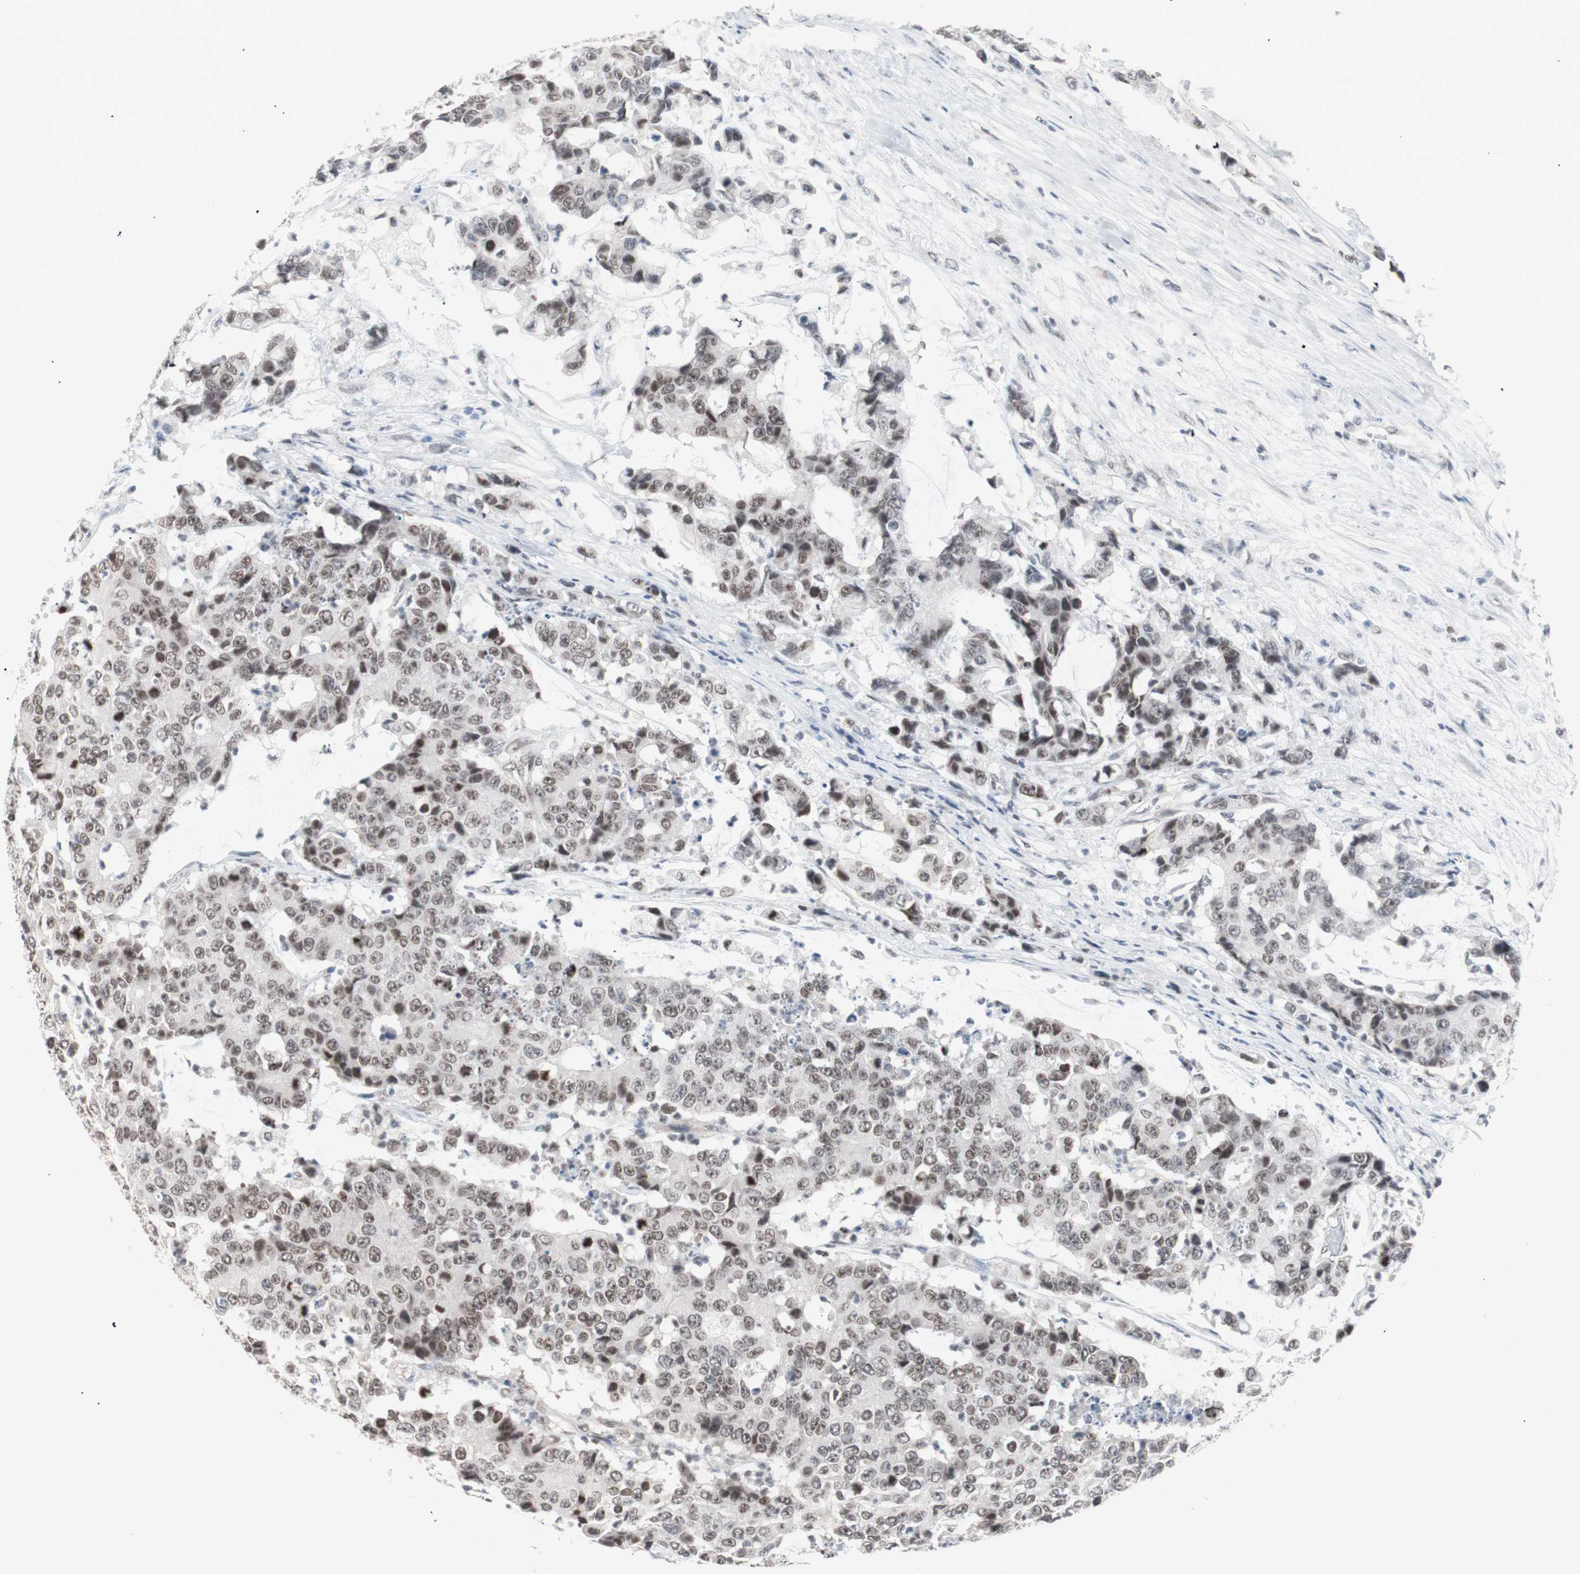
{"staining": {"intensity": "moderate", "quantity": "25%-75%", "location": "nuclear"}, "tissue": "colorectal cancer", "cell_type": "Tumor cells", "image_type": "cancer", "snomed": [{"axis": "morphology", "description": "Adenocarcinoma, NOS"}, {"axis": "topography", "description": "Colon"}], "caption": "Immunohistochemical staining of colorectal cancer reveals medium levels of moderate nuclear protein positivity in about 25%-75% of tumor cells.", "gene": "LIG3", "patient": {"sex": "female", "age": 86}}